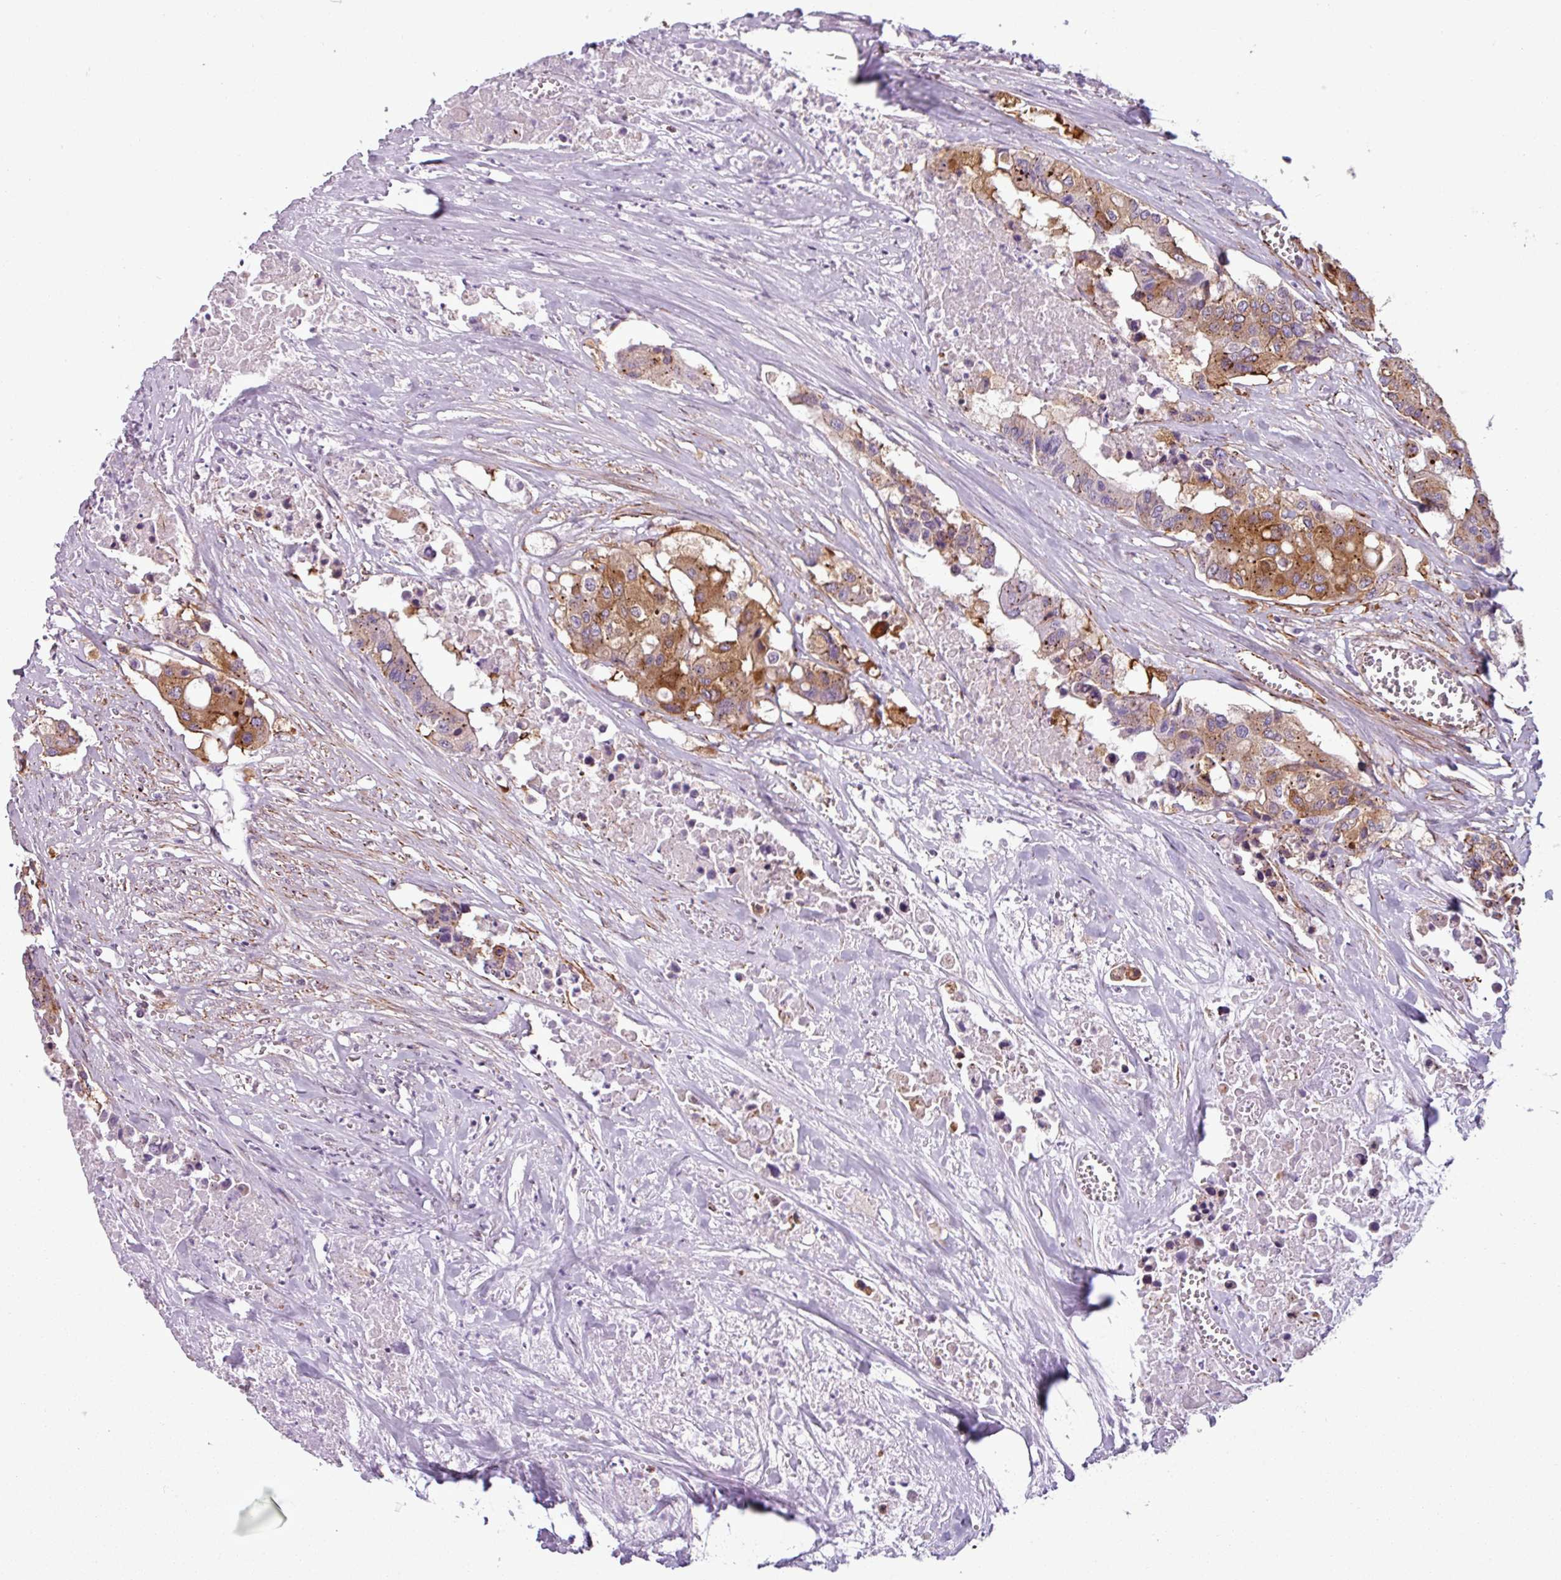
{"staining": {"intensity": "moderate", "quantity": "25%-75%", "location": "cytoplasmic/membranous"}, "tissue": "colorectal cancer", "cell_type": "Tumor cells", "image_type": "cancer", "snomed": [{"axis": "morphology", "description": "Adenocarcinoma, NOS"}, {"axis": "topography", "description": "Colon"}], "caption": "Immunohistochemistry (IHC) of colorectal cancer exhibits medium levels of moderate cytoplasmic/membranous expression in about 25%-75% of tumor cells. (IHC, brightfield microscopy, high magnification).", "gene": "ATP10A", "patient": {"sex": "male", "age": 77}}